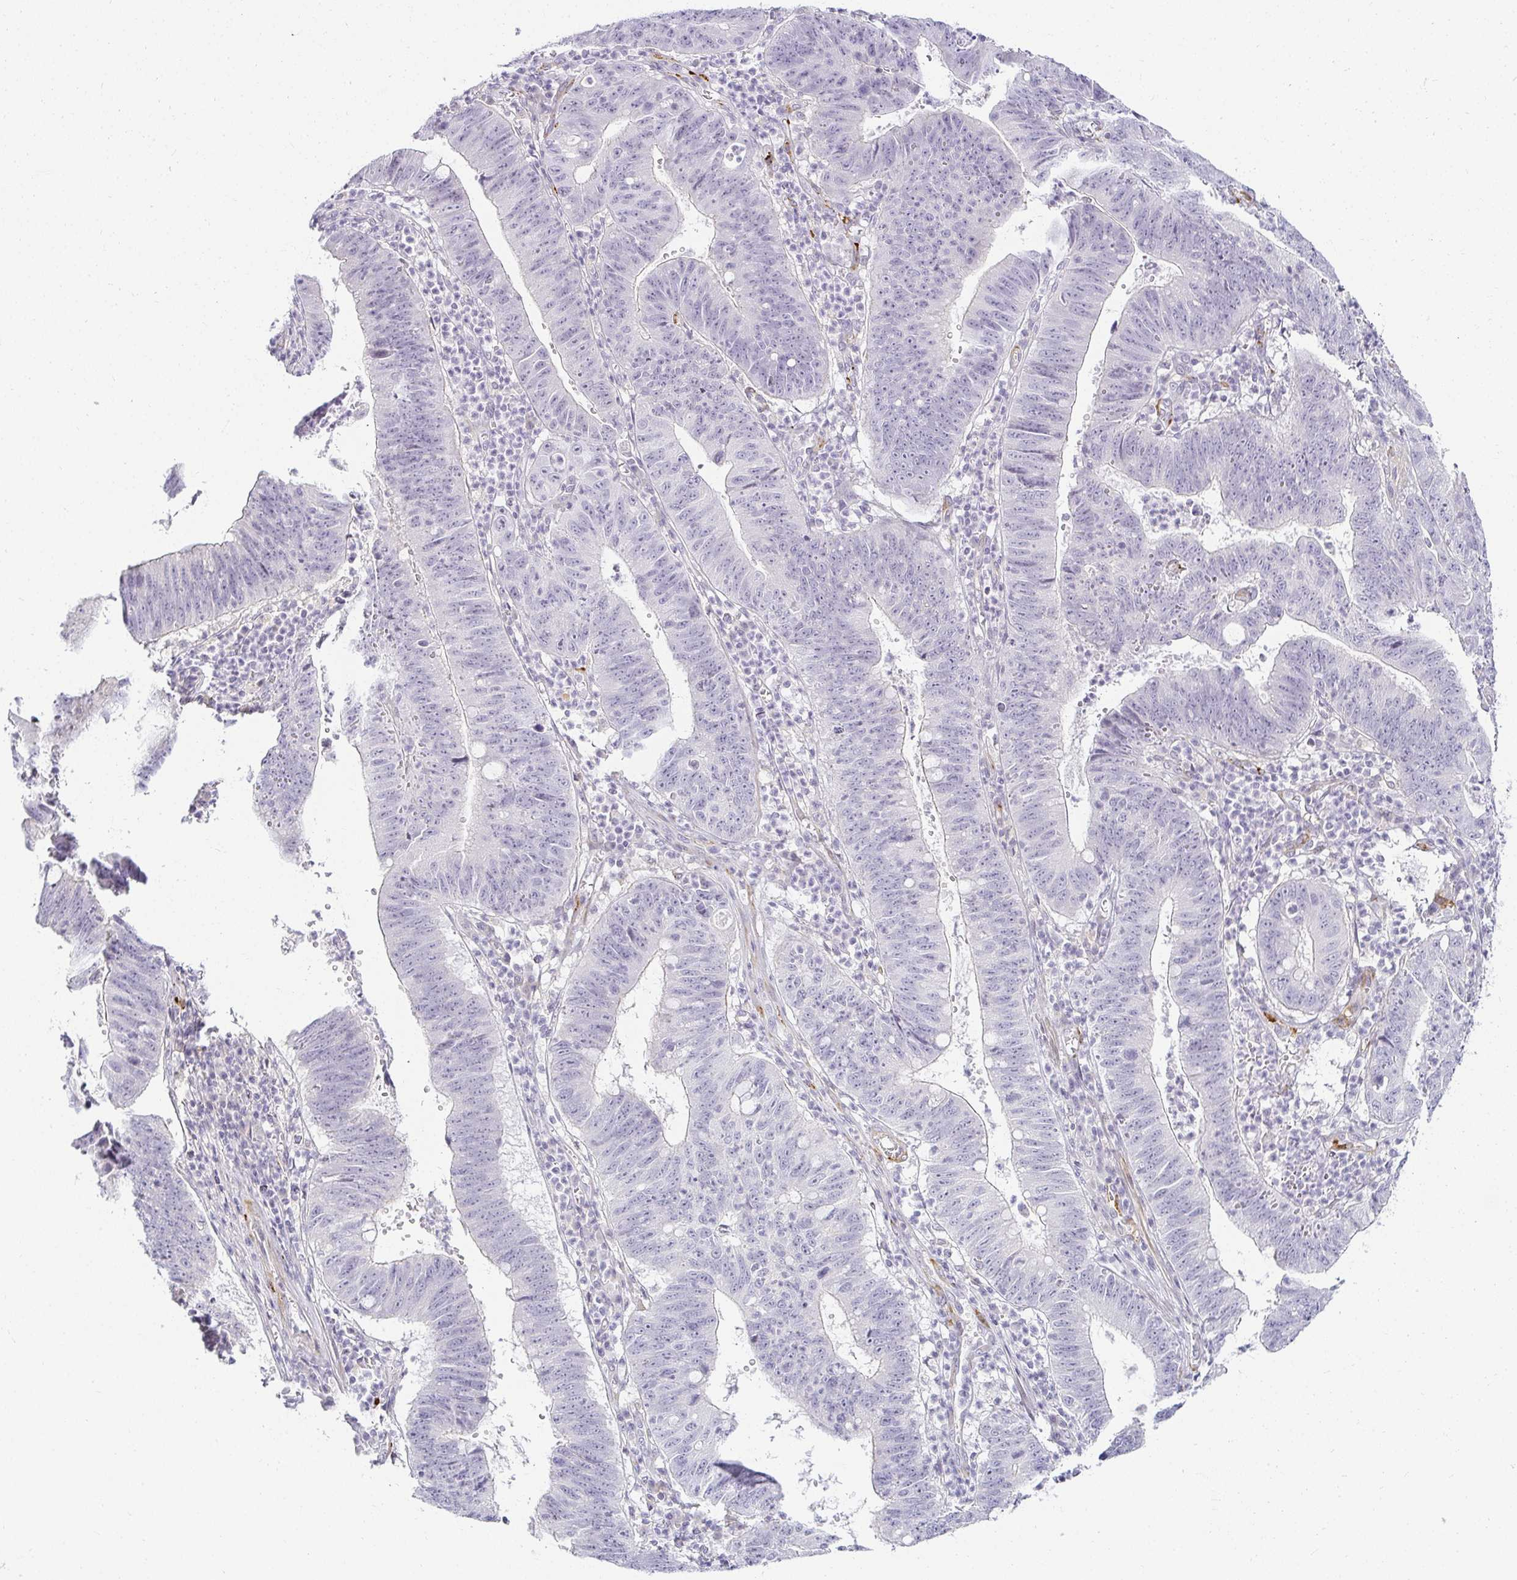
{"staining": {"intensity": "negative", "quantity": "none", "location": "none"}, "tissue": "stomach cancer", "cell_type": "Tumor cells", "image_type": "cancer", "snomed": [{"axis": "morphology", "description": "Adenocarcinoma, NOS"}, {"axis": "topography", "description": "Stomach"}], "caption": "The immunohistochemistry (IHC) histopathology image has no significant positivity in tumor cells of adenocarcinoma (stomach) tissue. Nuclei are stained in blue.", "gene": "ACAN", "patient": {"sex": "male", "age": 59}}